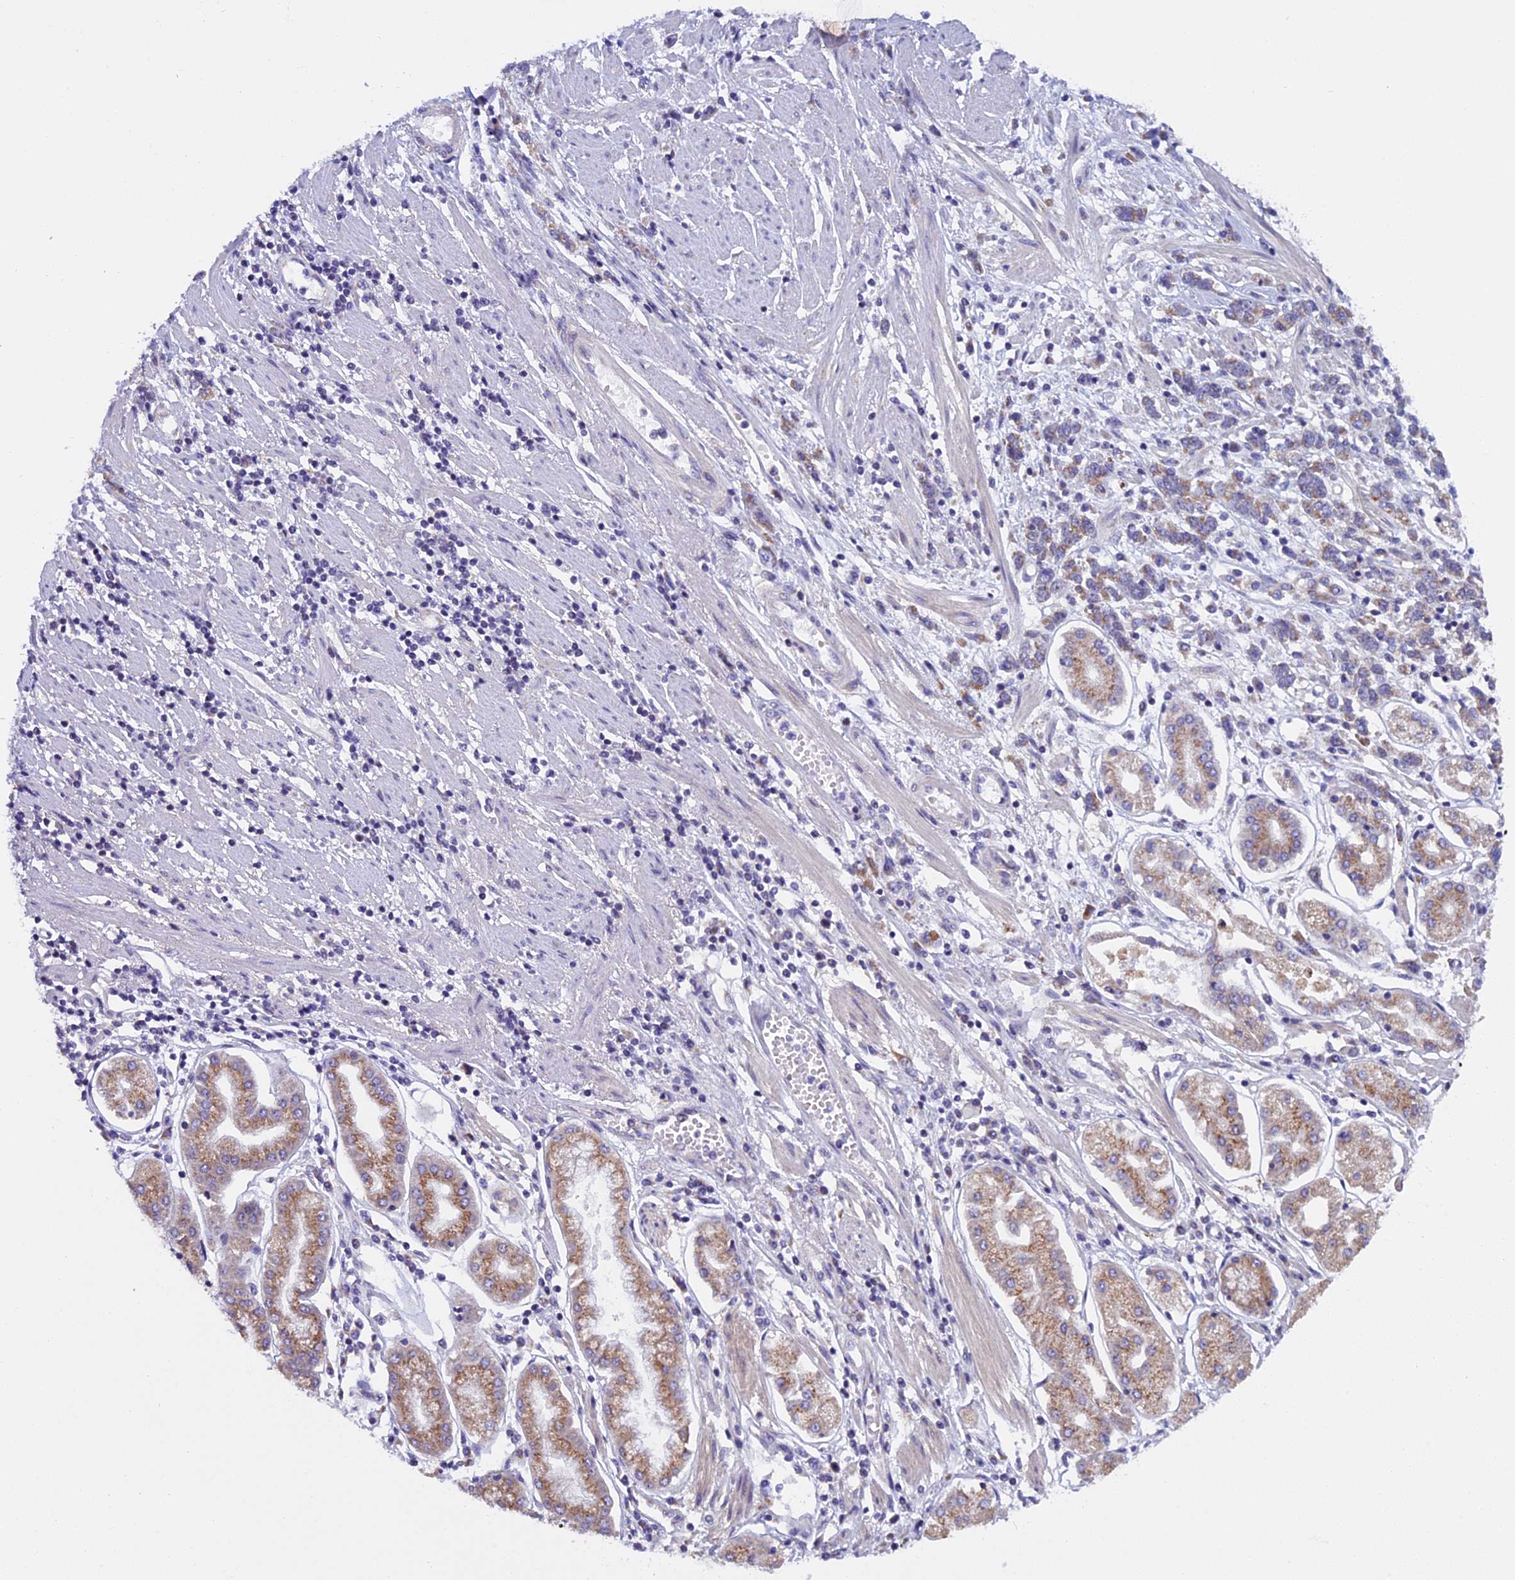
{"staining": {"intensity": "moderate", "quantity": ">75%", "location": "cytoplasmic/membranous"}, "tissue": "stomach cancer", "cell_type": "Tumor cells", "image_type": "cancer", "snomed": [{"axis": "morphology", "description": "Adenocarcinoma, NOS"}, {"axis": "topography", "description": "Stomach"}], "caption": "Stomach cancer stained with immunohistochemistry (IHC) exhibits moderate cytoplasmic/membranous positivity in about >75% of tumor cells. Nuclei are stained in blue.", "gene": "ZNF317", "patient": {"sex": "female", "age": 76}}